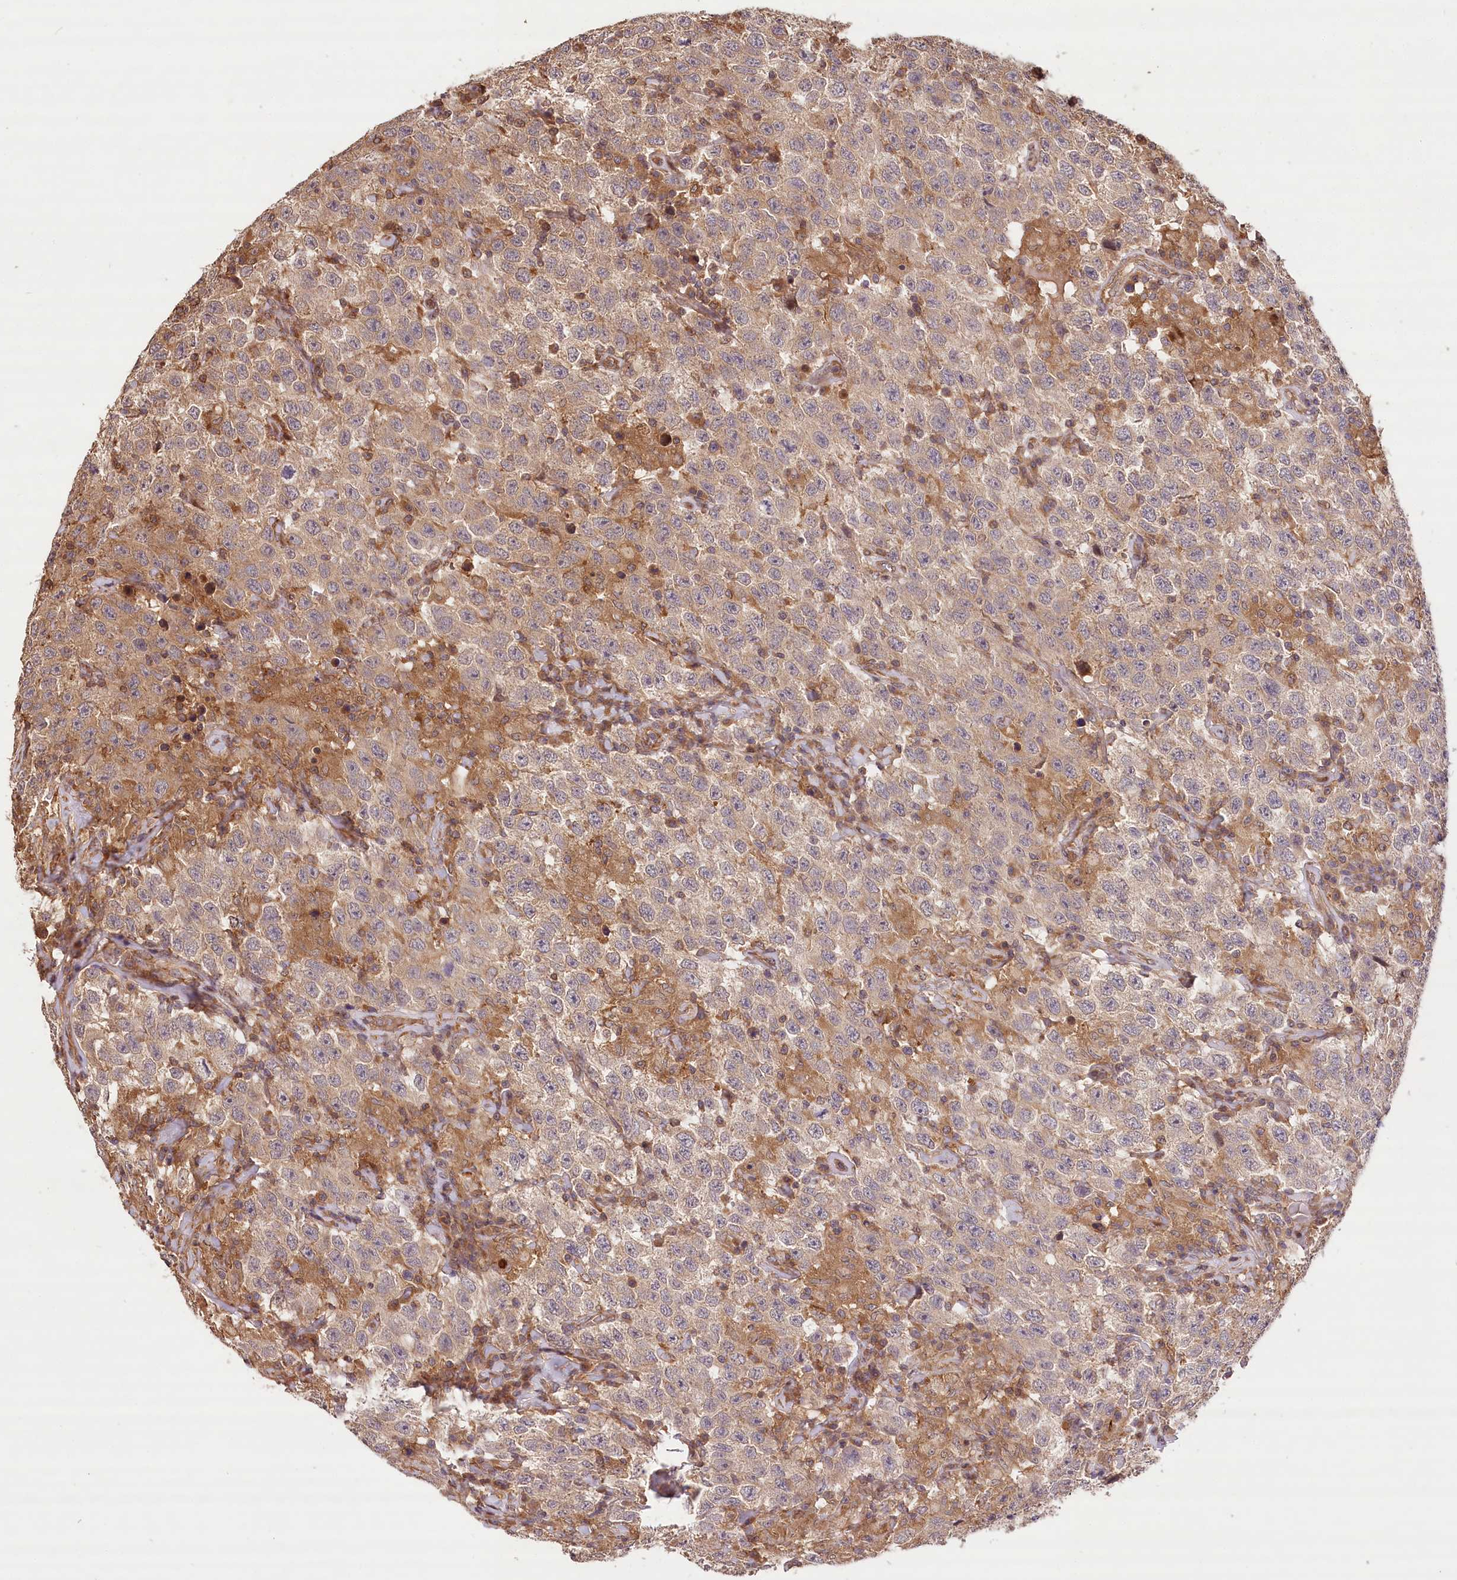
{"staining": {"intensity": "weak", "quantity": ">75%", "location": "cytoplasmic/membranous"}, "tissue": "testis cancer", "cell_type": "Tumor cells", "image_type": "cancer", "snomed": [{"axis": "morphology", "description": "Seminoma, NOS"}, {"axis": "topography", "description": "Testis"}], "caption": "Approximately >75% of tumor cells in testis cancer (seminoma) display weak cytoplasmic/membranous protein positivity as visualized by brown immunohistochemical staining.", "gene": "LSS", "patient": {"sex": "male", "age": 41}}